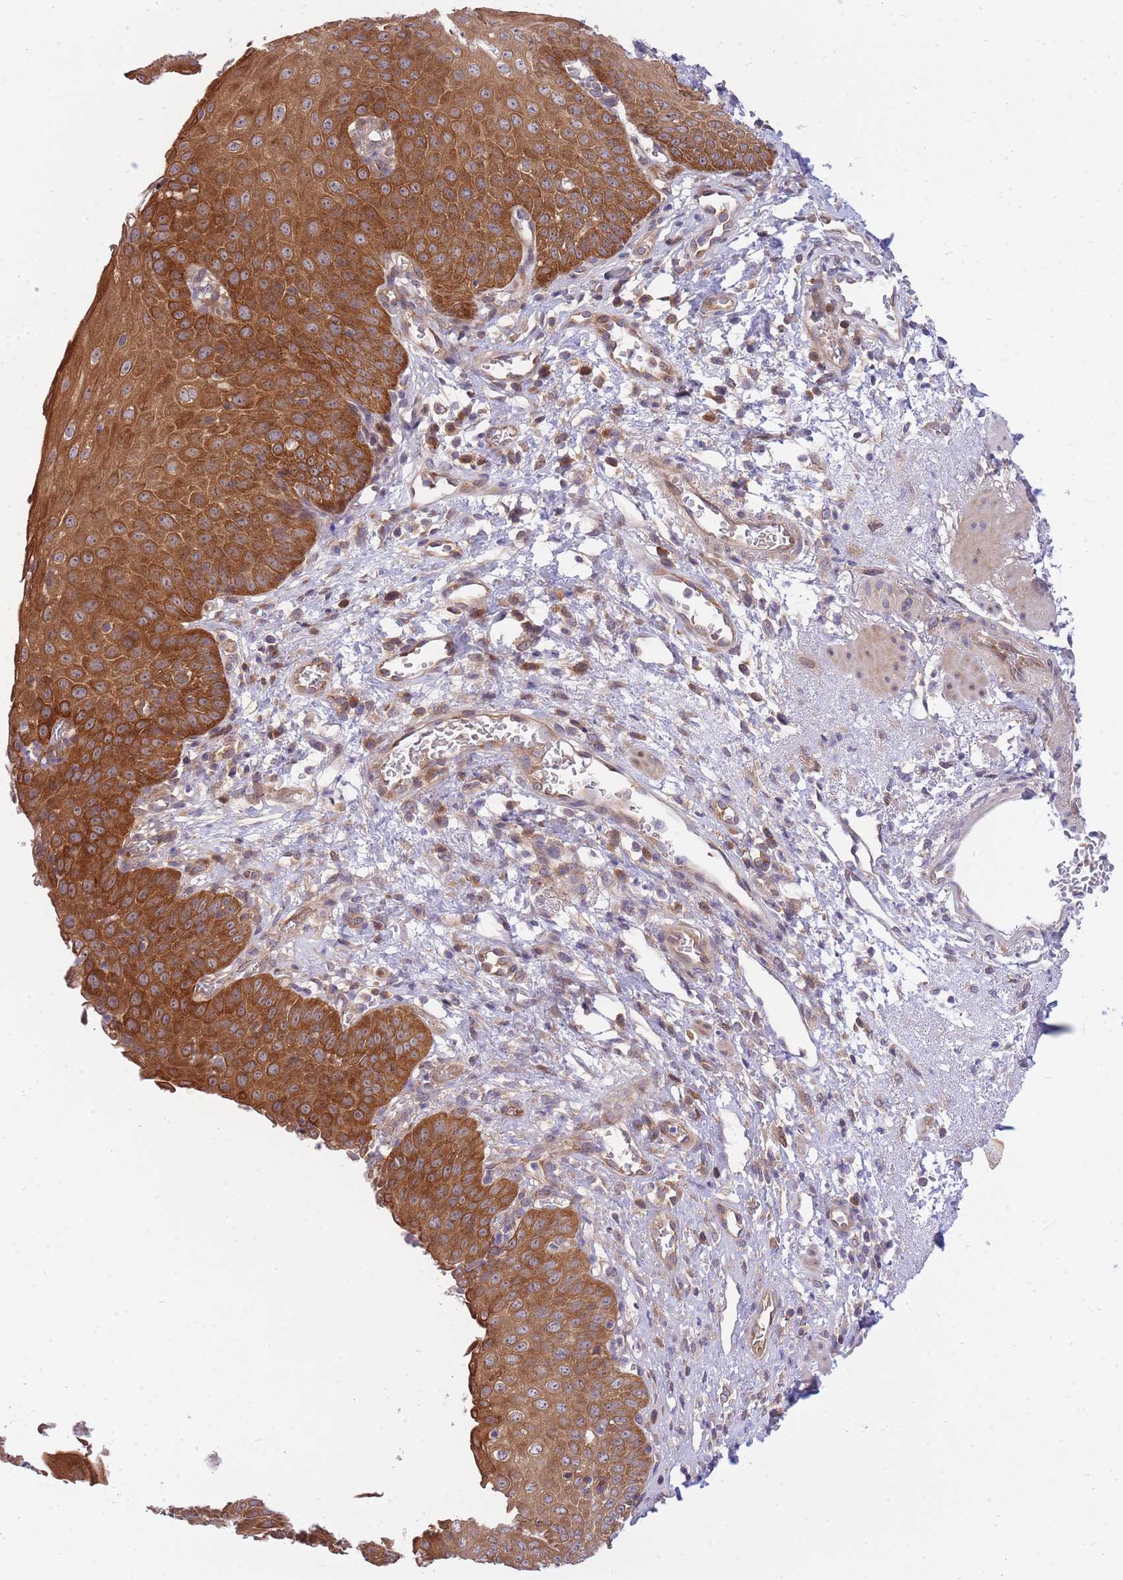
{"staining": {"intensity": "strong", "quantity": ">75%", "location": "cytoplasmic/membranous"}, "tissue": "esophagus", "cell_type": "Squamous epithelial cells", "image_type": "normal", "snomed": [{"axis": "morphology", "description": "Normal tissue, NOS"}, {"axis": "topography", "description": "Esophagus"}], "caption": "Protein analysis of benign esophagus demonstrates strong cytoplasmic/membranous expression in approximately >75% of squamous epithelial cells.", "gene": "EIF2B2", "patient": {"sex": "male", "age": 71}}